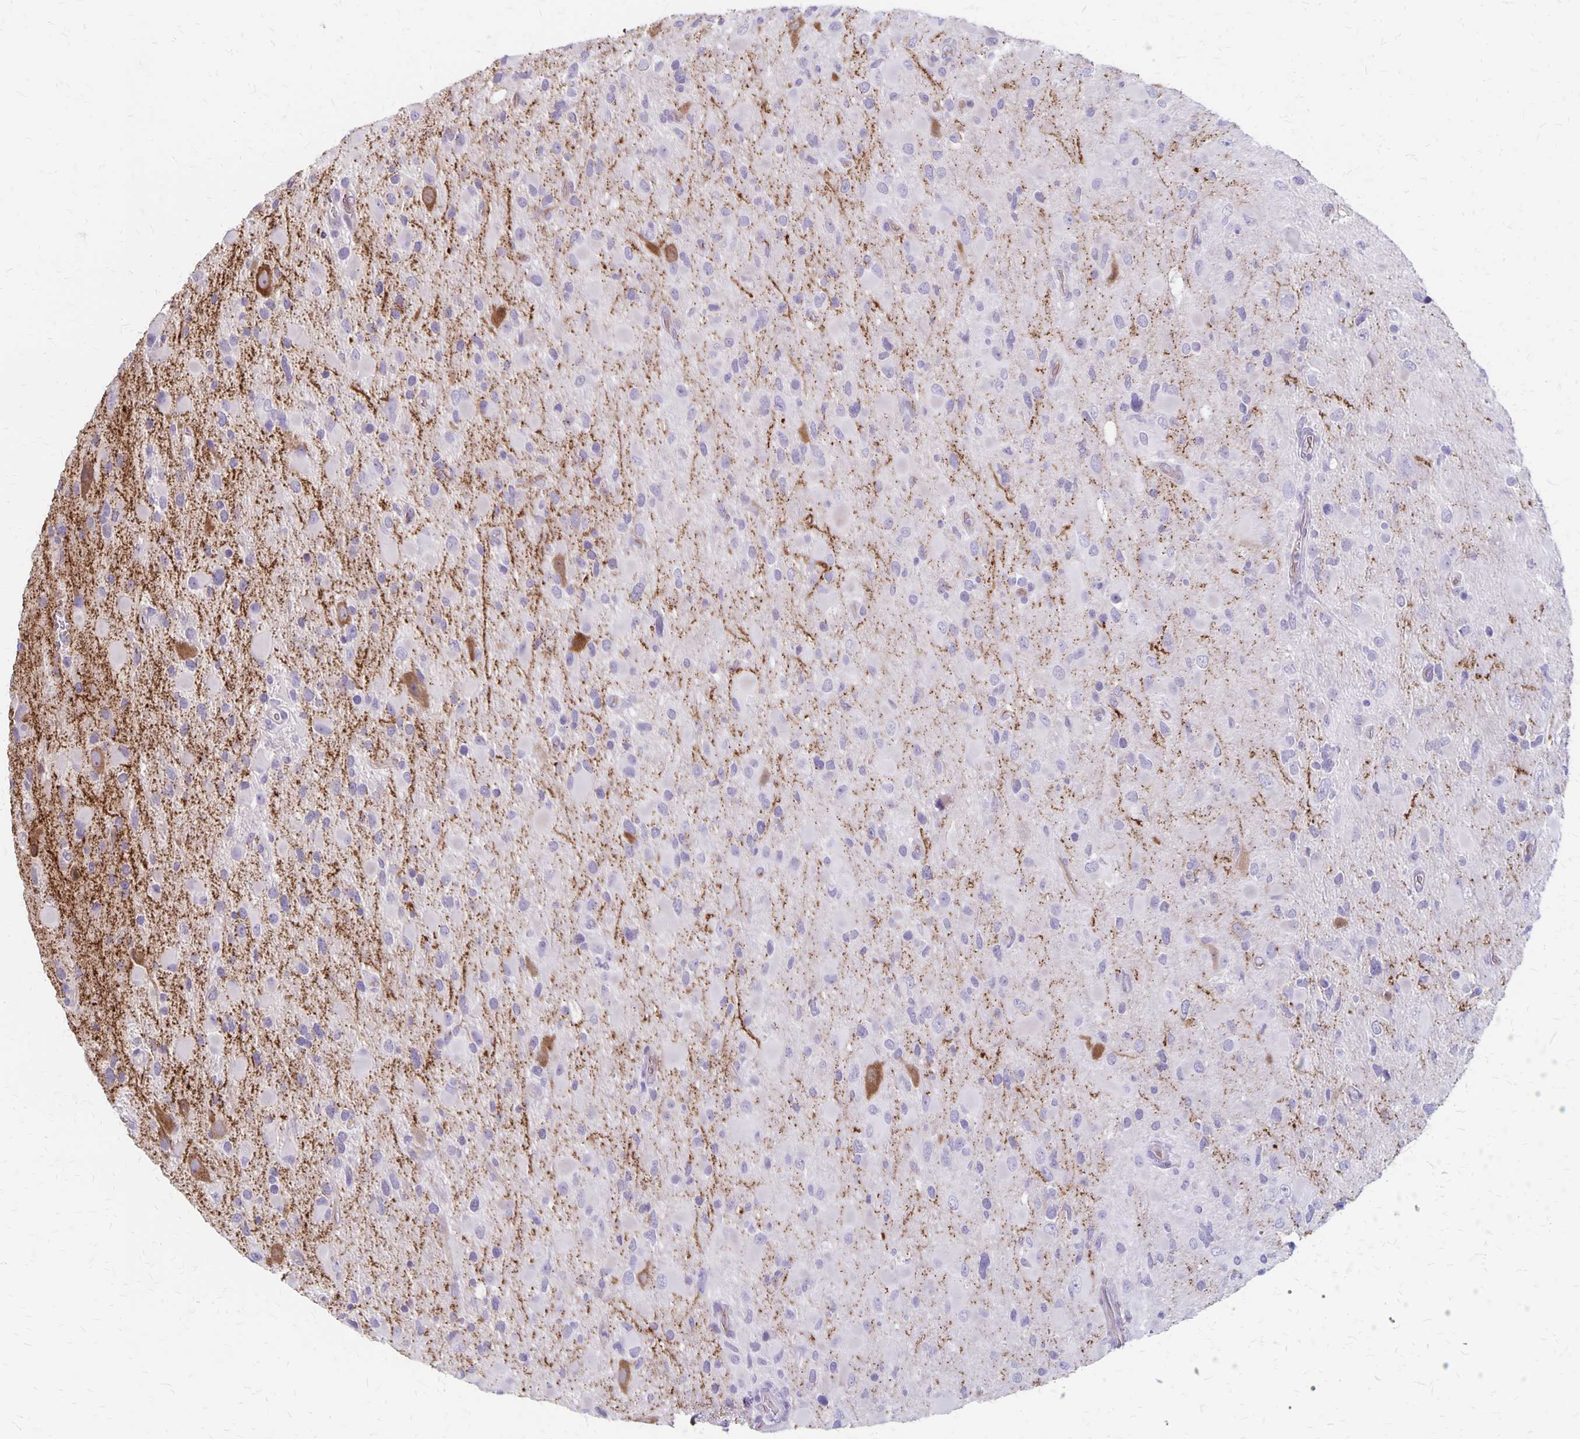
{"staining": {"intensity": "negative", "quantity": "none", "location": "none"}, "tissue": "glioma", "cell_type": "Tumor cells", "image_type": "cancer", "snomed": [{"axis": "morphology", "description": "Glioma, malignant, Low grade"}, {"axis": "topography", "description": "Brain"}], "caption": "This is an immunohistochemistry (IHC) image of malignant low-grade glioma. There is no positivity in tumor cells.", "gene": "HOMER1", "patient": {"sex": "female", "age": 32}}